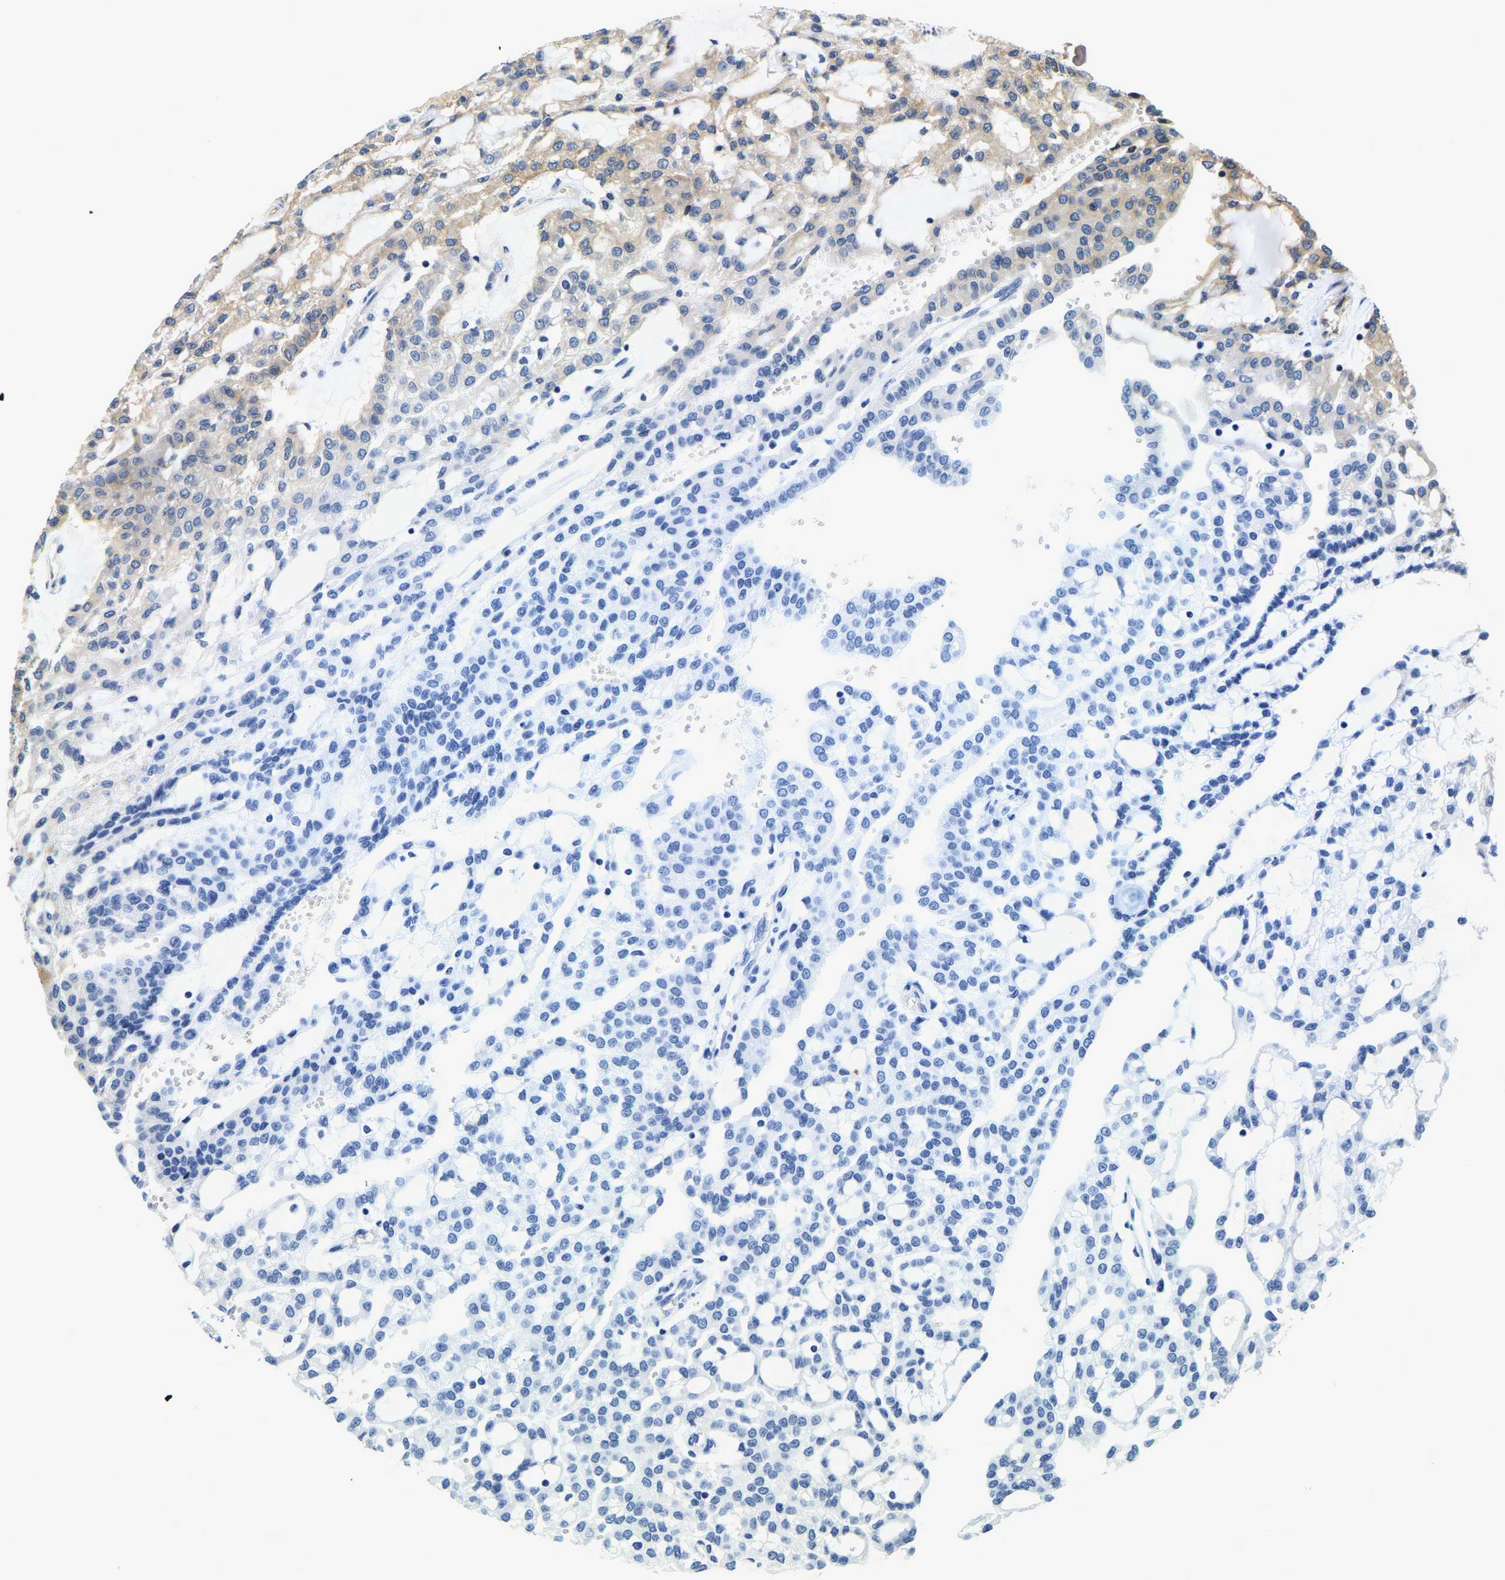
{"staining": {"intensity": "moderate", "quantity": "25%-75%", "location": "cytoplasmic/membranous"}, "tissue": "renal cancer", "cell_type": "Tumor cells", "image_type": "cancer", "snomed": [{"axis": "morphology", "description": "Adenocarcinoma, NOS"}, {"axis": "topography", "description": "Kidney"}], "caption": "About 25%-75% of tumor cells in human renal adenocarcinoma demonstrate moderate cytoplasmic/membranous protein positivity as visualized by brown immunohistochemical staining.", "gene": "ITGA2", "patient": {"sex": "male", "age": 63}}